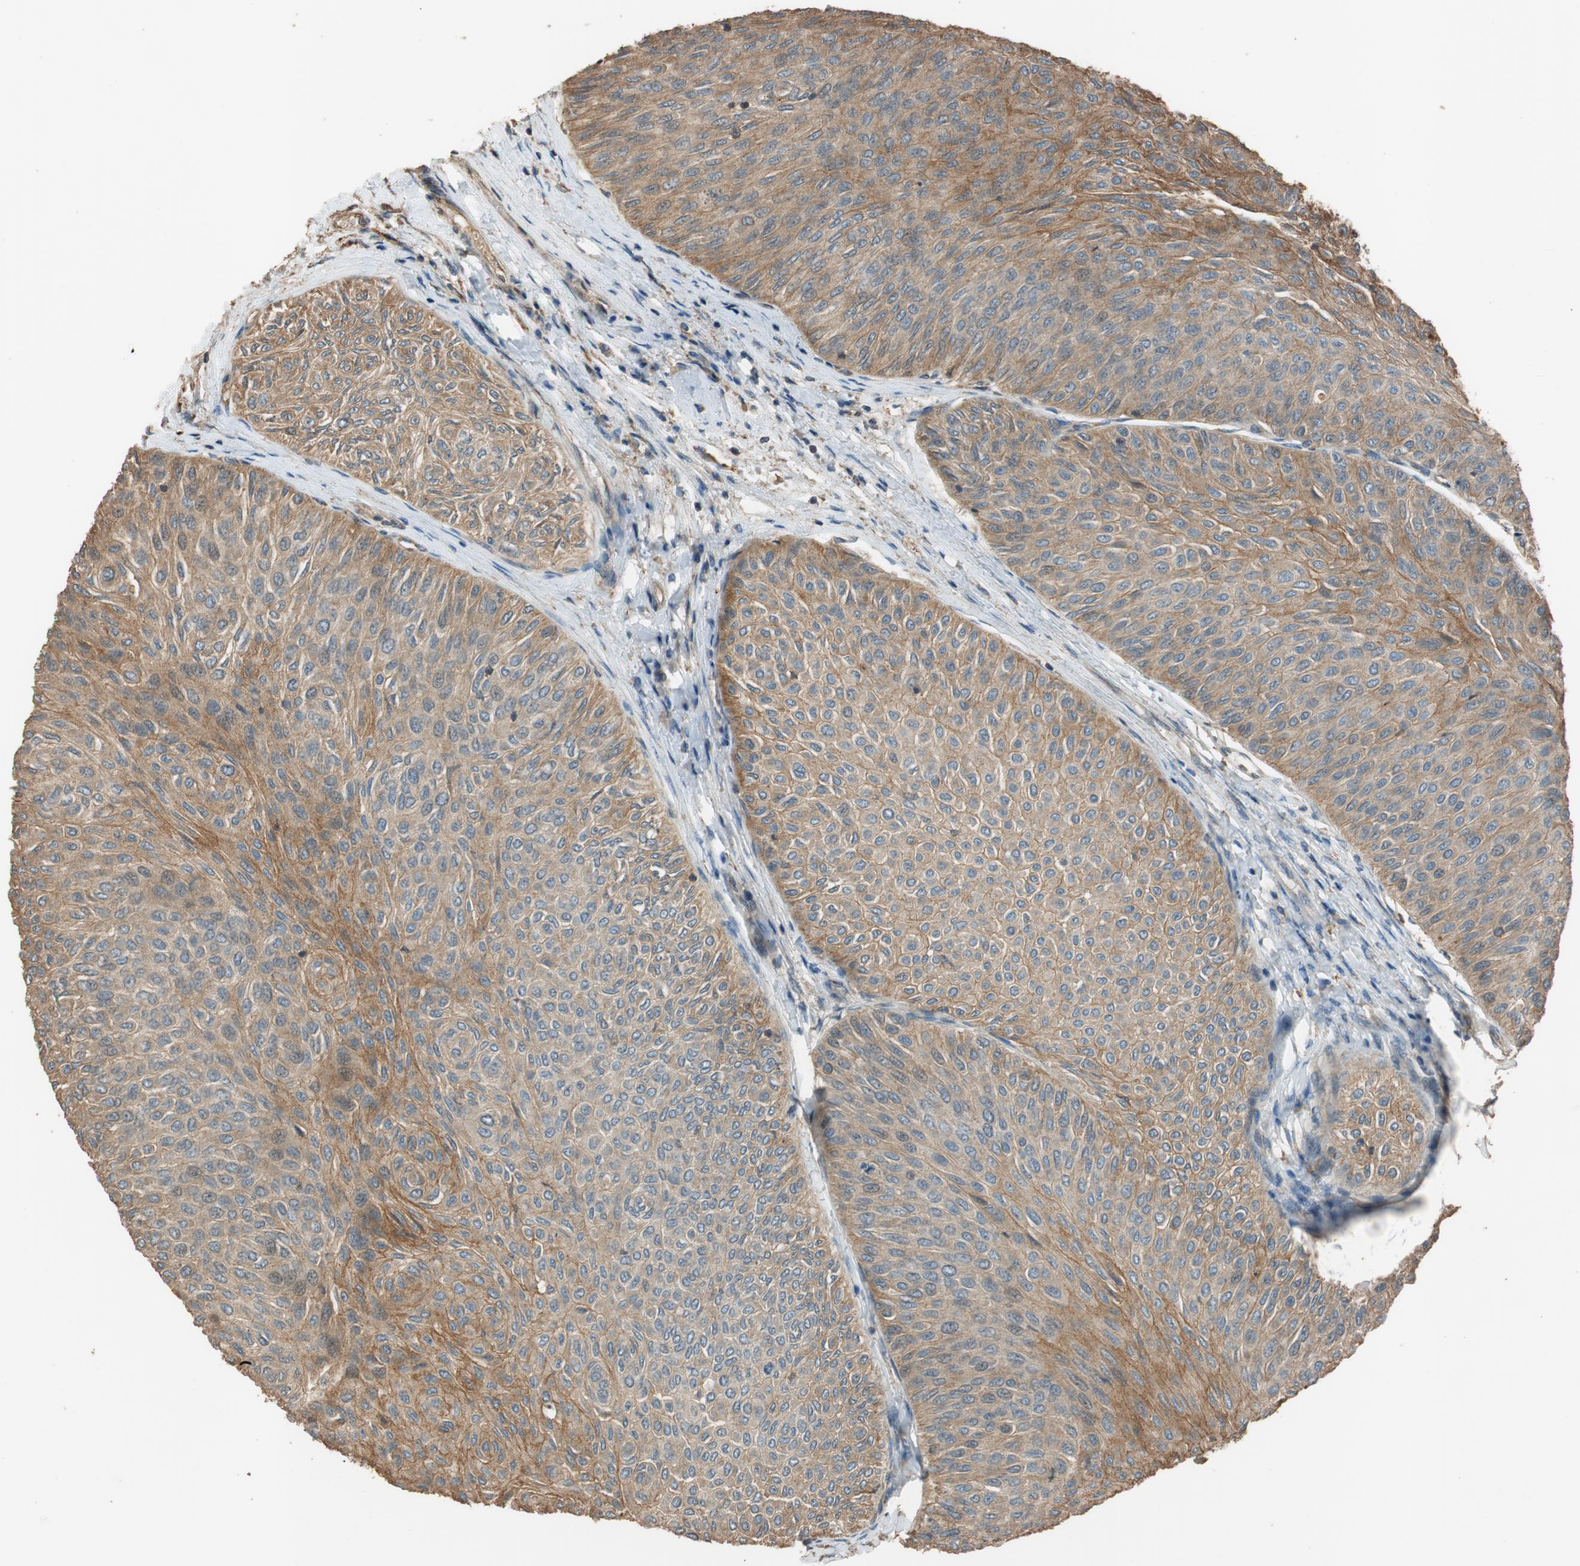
{"staining": {"intensity": "moderate", "quantity": "25%-75%", "location": "cytoplasmic/membranous"}, "tissue": "urothelial cancer", "cell_type": "Tumor cells", "image_type": "cancer", "snomed": [{"axis": "morphology", "description": "Urothelial carcinoma, Low grade"}, {"axis": "topography", "description": "Urinary bladder"}], "caption": "Urothelial carcinoma (low-grade) stained with a brown dye reveals moderate cytoplasmic/membranous positive positivity in approximately 25%-75% of tumor cells.", "gene": "MST1R", "patient": {"sex": "male", "age": 78}}